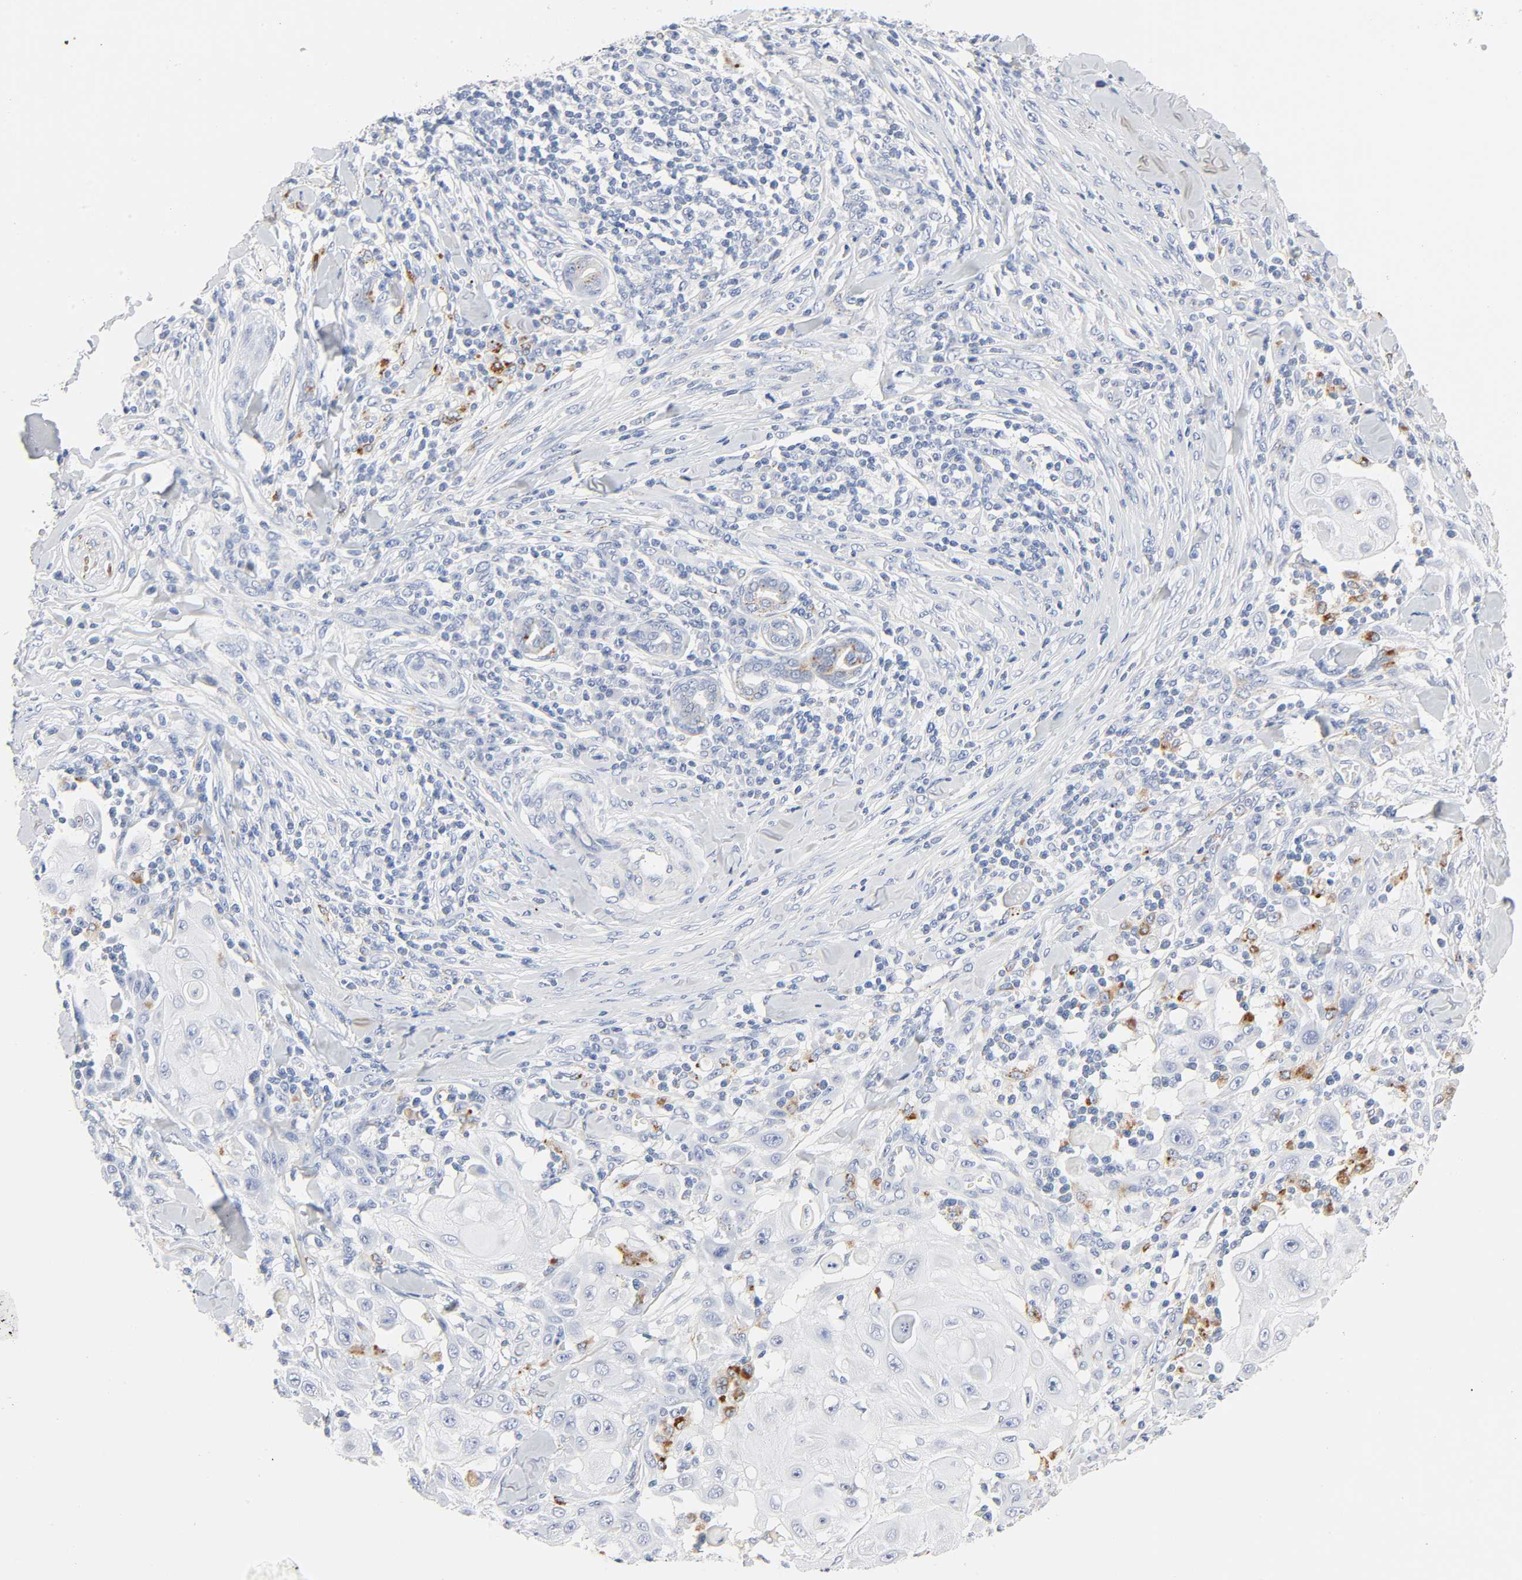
{"staining": {"intensity": "negative", "quantity": "none", "location": "none"}, "tissue": "skin cancer", "cell_type": "Tumor cells", "image_type": "cancer", "snomed": [{"axis": "morphology", "description": "Squamous cell carcinoma, NOS"}, {"axis": "topography", "description": "Skin"}], "caption": "DAB (3,3'-diaminobenzidine) immunohistochemical staining of human skin cancer (squamous cell carcinoma) displays no significant expression in tumor cells.", "gene": "PLP1", "patient": {"sex": "male", "age": 24}}